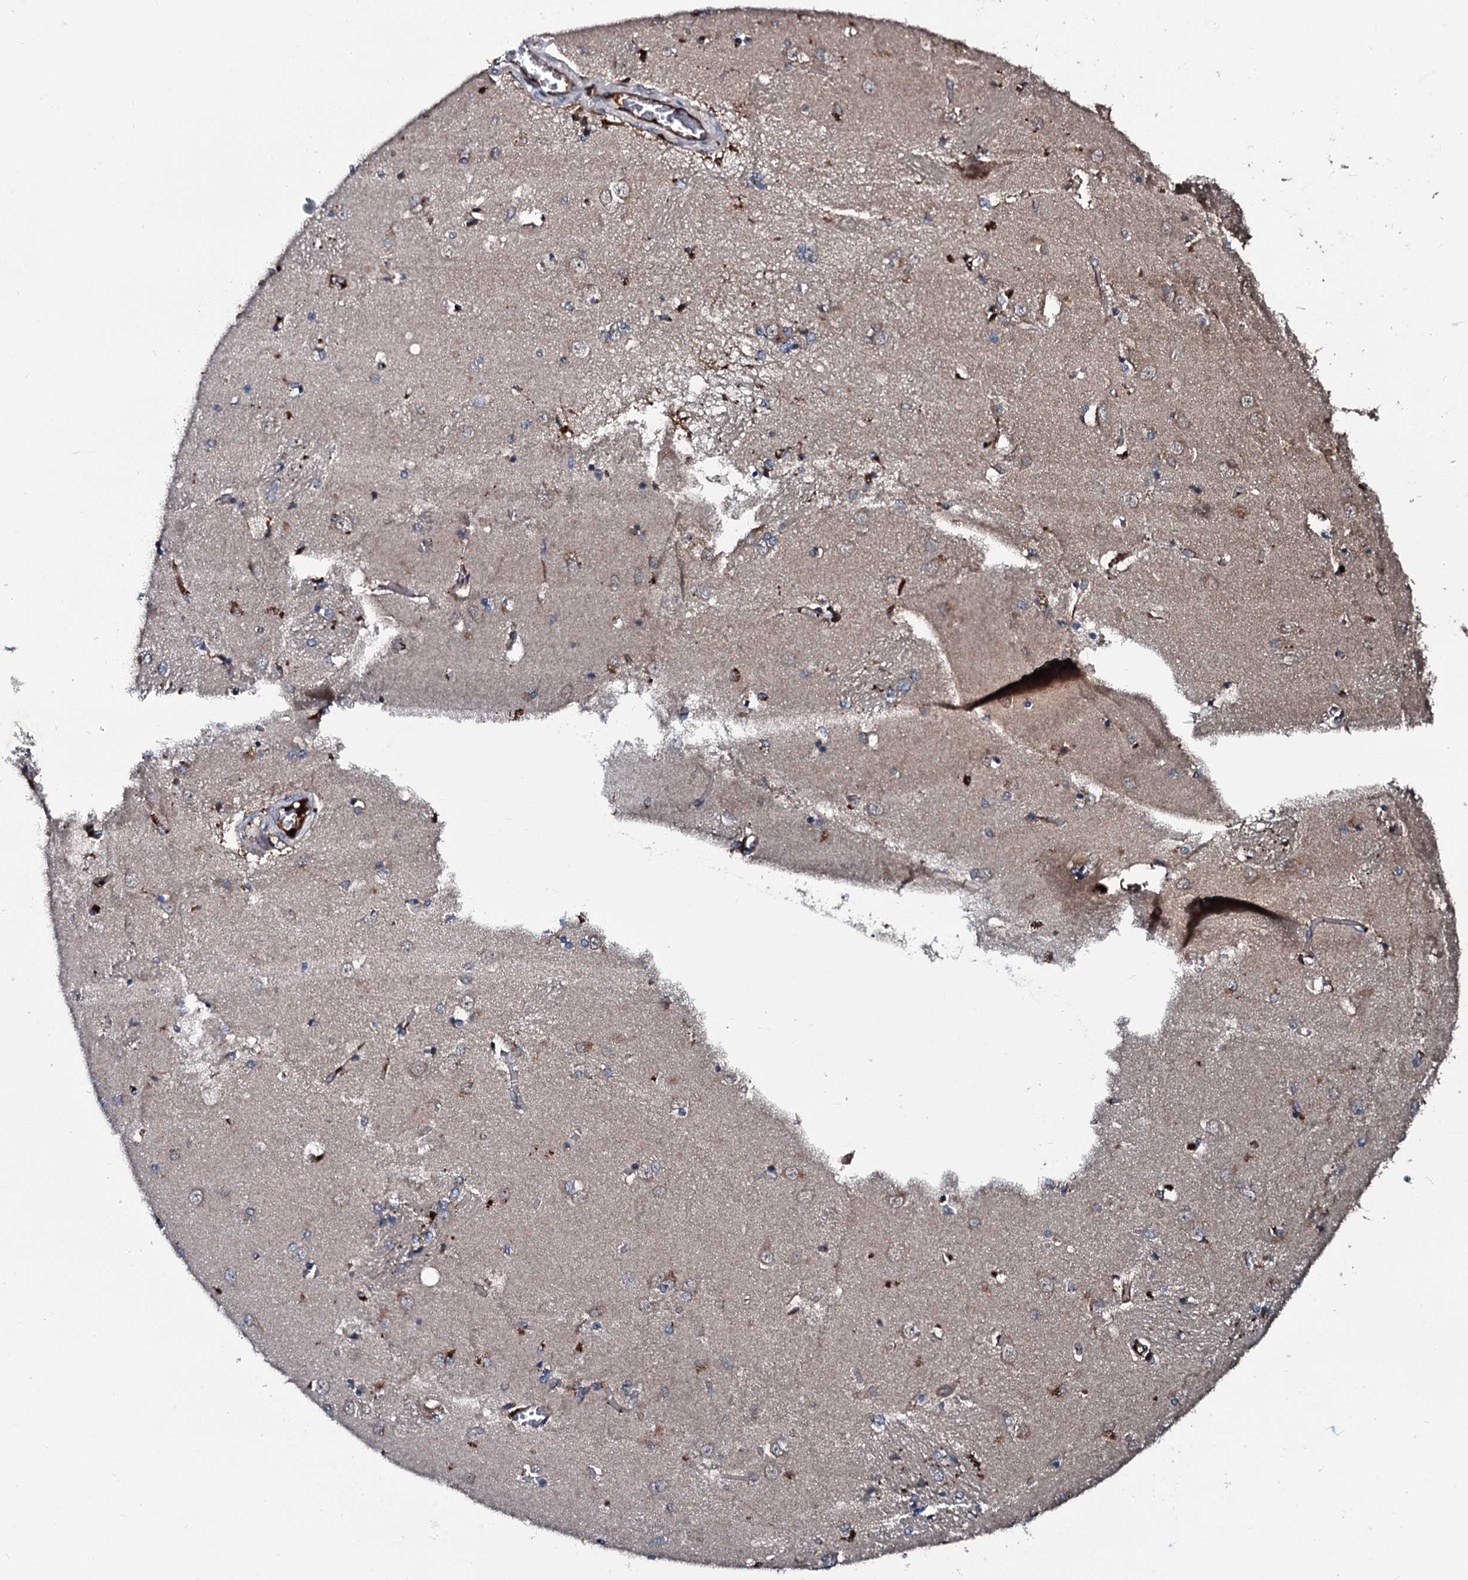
{"staining": {"intensity": "weak", "quantity": "<25%", "location": "cytoplasmic/membranous"}, "tissue": "caudate", "cell_type": "Glial cells", "image_type": "normal", "snomed": [{"axis": "morphology", "description": "Normal tissue, NOS"}, {"axis": "topography", "description": "Lateral ventricle wall"}], "caption": "The image shows no significant positivity in glial cells of caudate. The staining is performed using DAB brown chromogen with nuclei counter-stained in using hematoxylin.", "gene": "AARS1", "patient": {"sex": "male", "age": 37}}